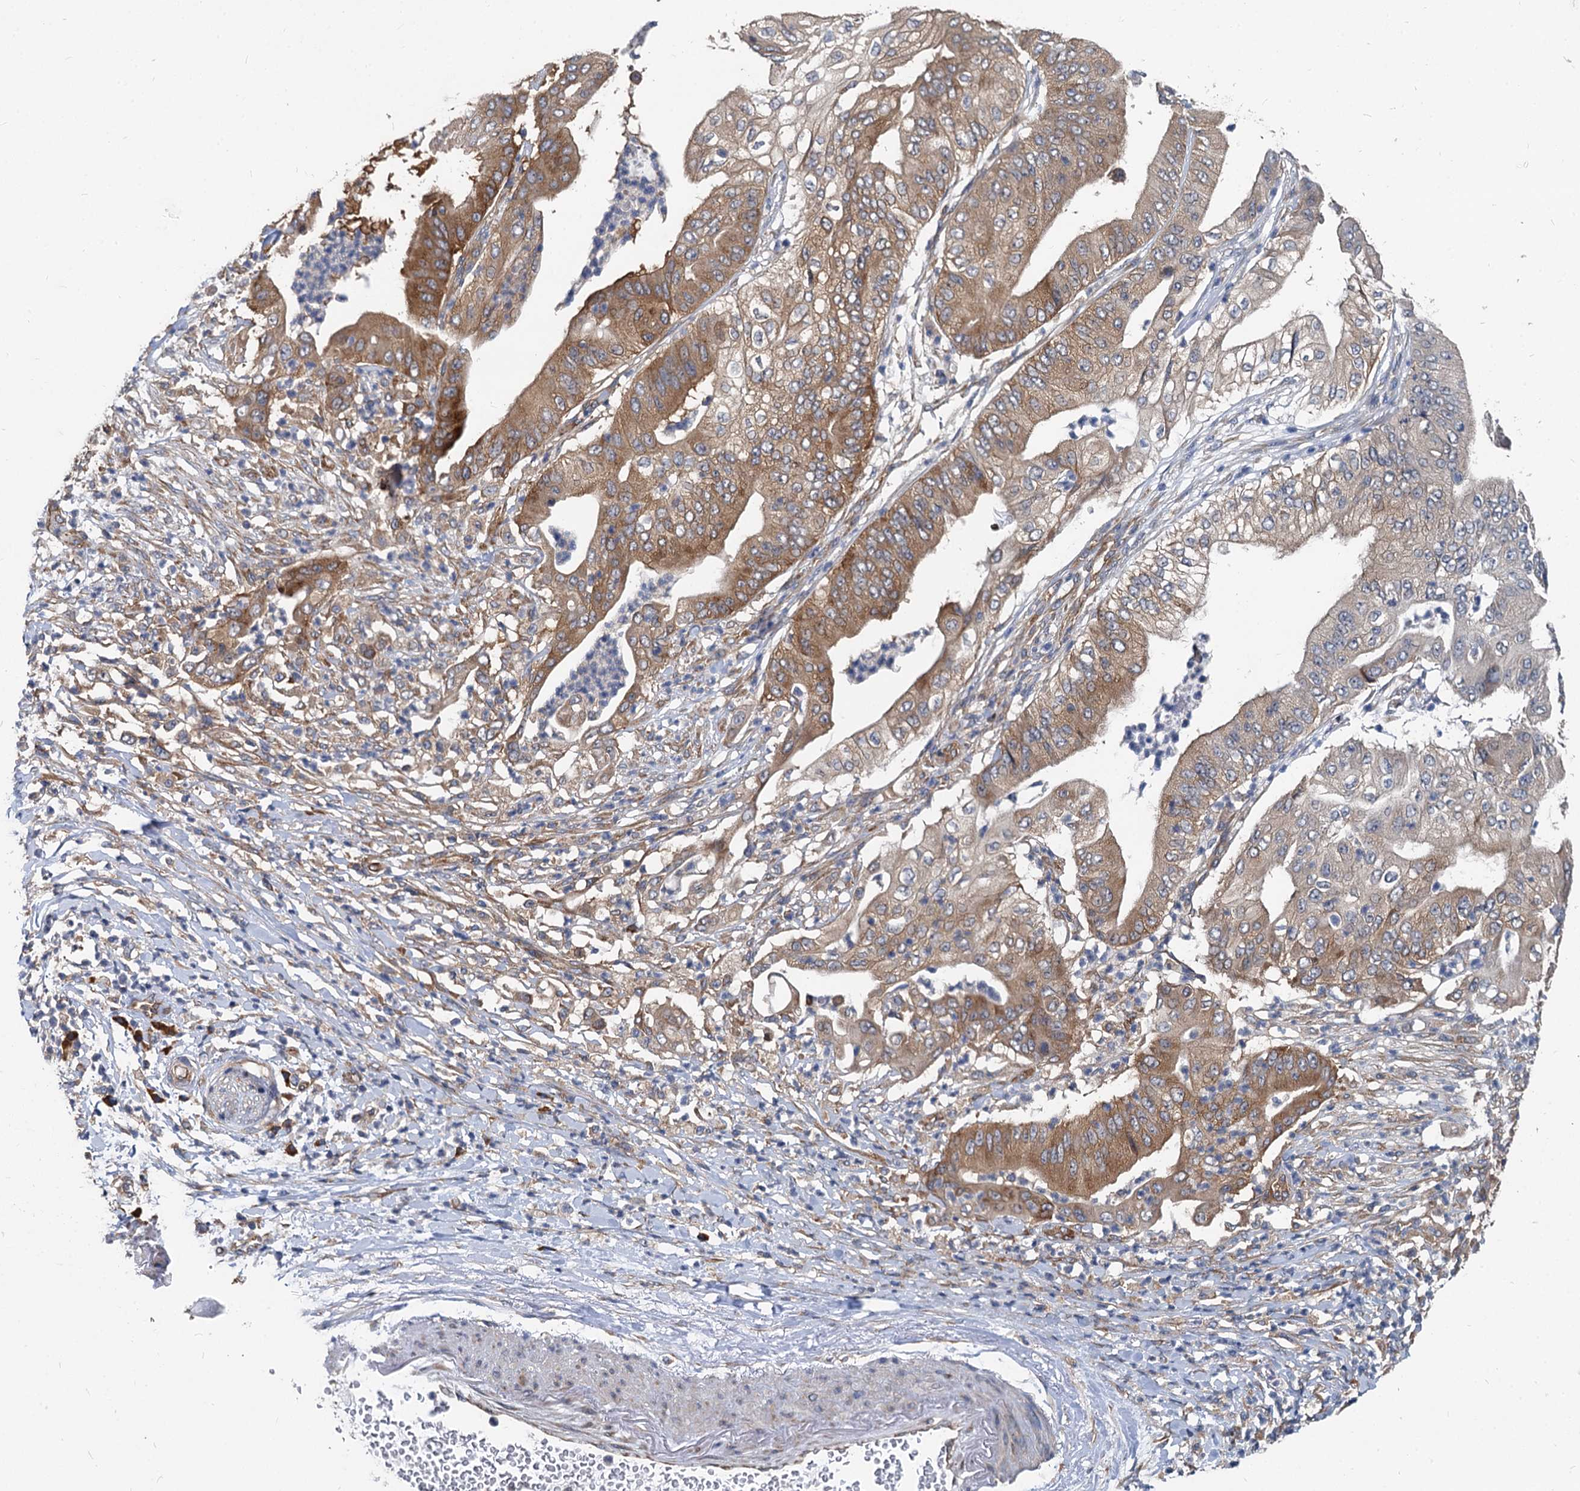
{"staining": {"intensity": "moderate", "quantity": ">75%", "location": "cytoplasmic/membranous"}, "tissue": "pancreatic cancer", "cell_type": "Tumor cells", "image_type": "cancer", "snomed": [{"axis": "morphology", "description": "Adenocarcinoma, NOS"}, {"axis": "topography", "description": "Pancreas"}], "caption": "Immunohistochemistry histopathology image of human pancreatic cancer (adenocarcinoma) stained for a protein (brown), which displays medium levels of moderate cytoplasmic/membranous positivity in about >75% of tumor cells.", "gene": "EIF2B2", "patient": {"sex": "female", "age": 77}}